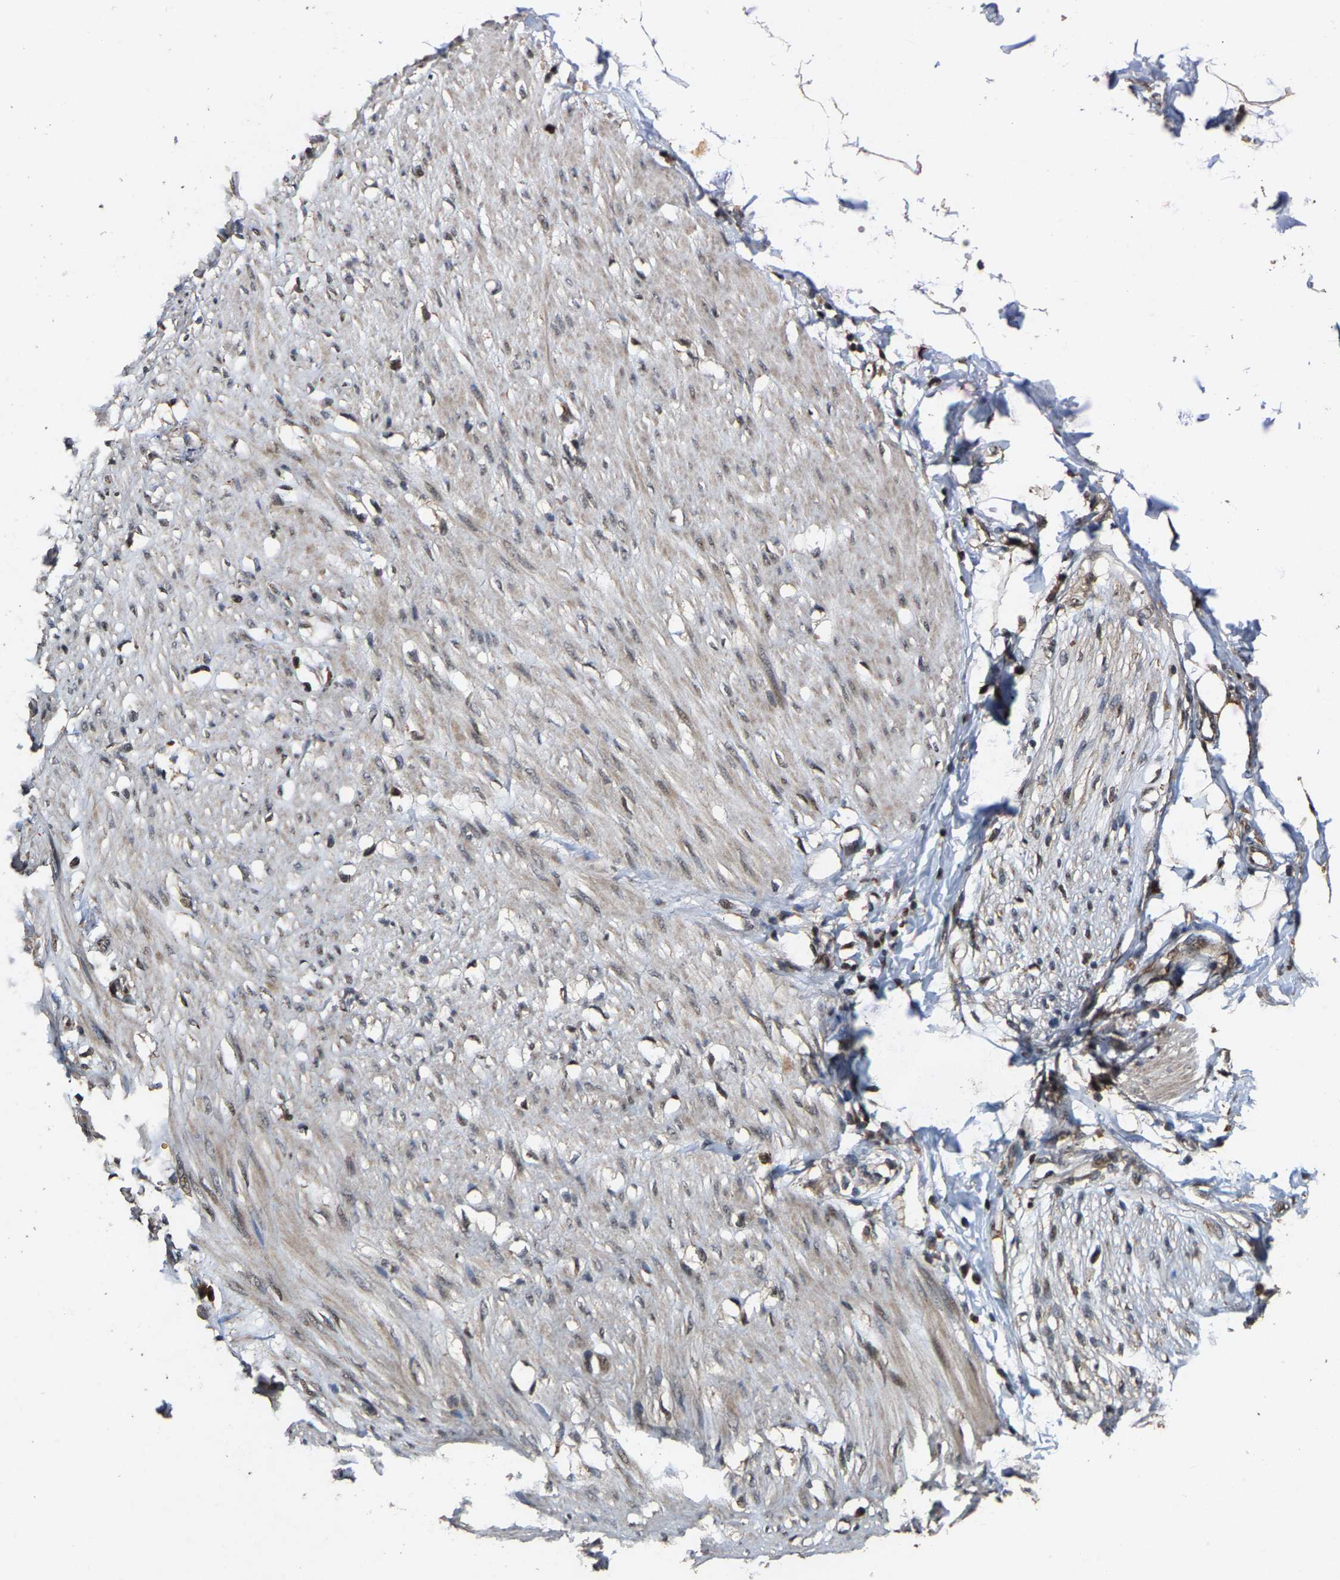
{"staining": {"intensity": "moderate", "quantity": ">75%", "location": "cytoplasmic/membranous,nuclear"}, "tissue": "adipose tissue", "cell_type": "Adipocytes", "image_type": "normal", "snomed": [{"axis": "morphology", "description": "Normal tissue, NOS"}, {"axis": "morphology", "description": "Adenocarcinoma, NOS"}, {"axis": "topography", "description": "Colon"}, {"axis": "topography", "description": "Peripheral nerve tissue"}], "caption": "There is medium levels of moderate cytoplasmic/membranous,nuclear expression in adipocytes of unremarkable adipose tissue, as demonstrated by immunohistochemical staining (brown color).", "gene": "HAUS6", "patient": {"sex": "male", "age": 14}}